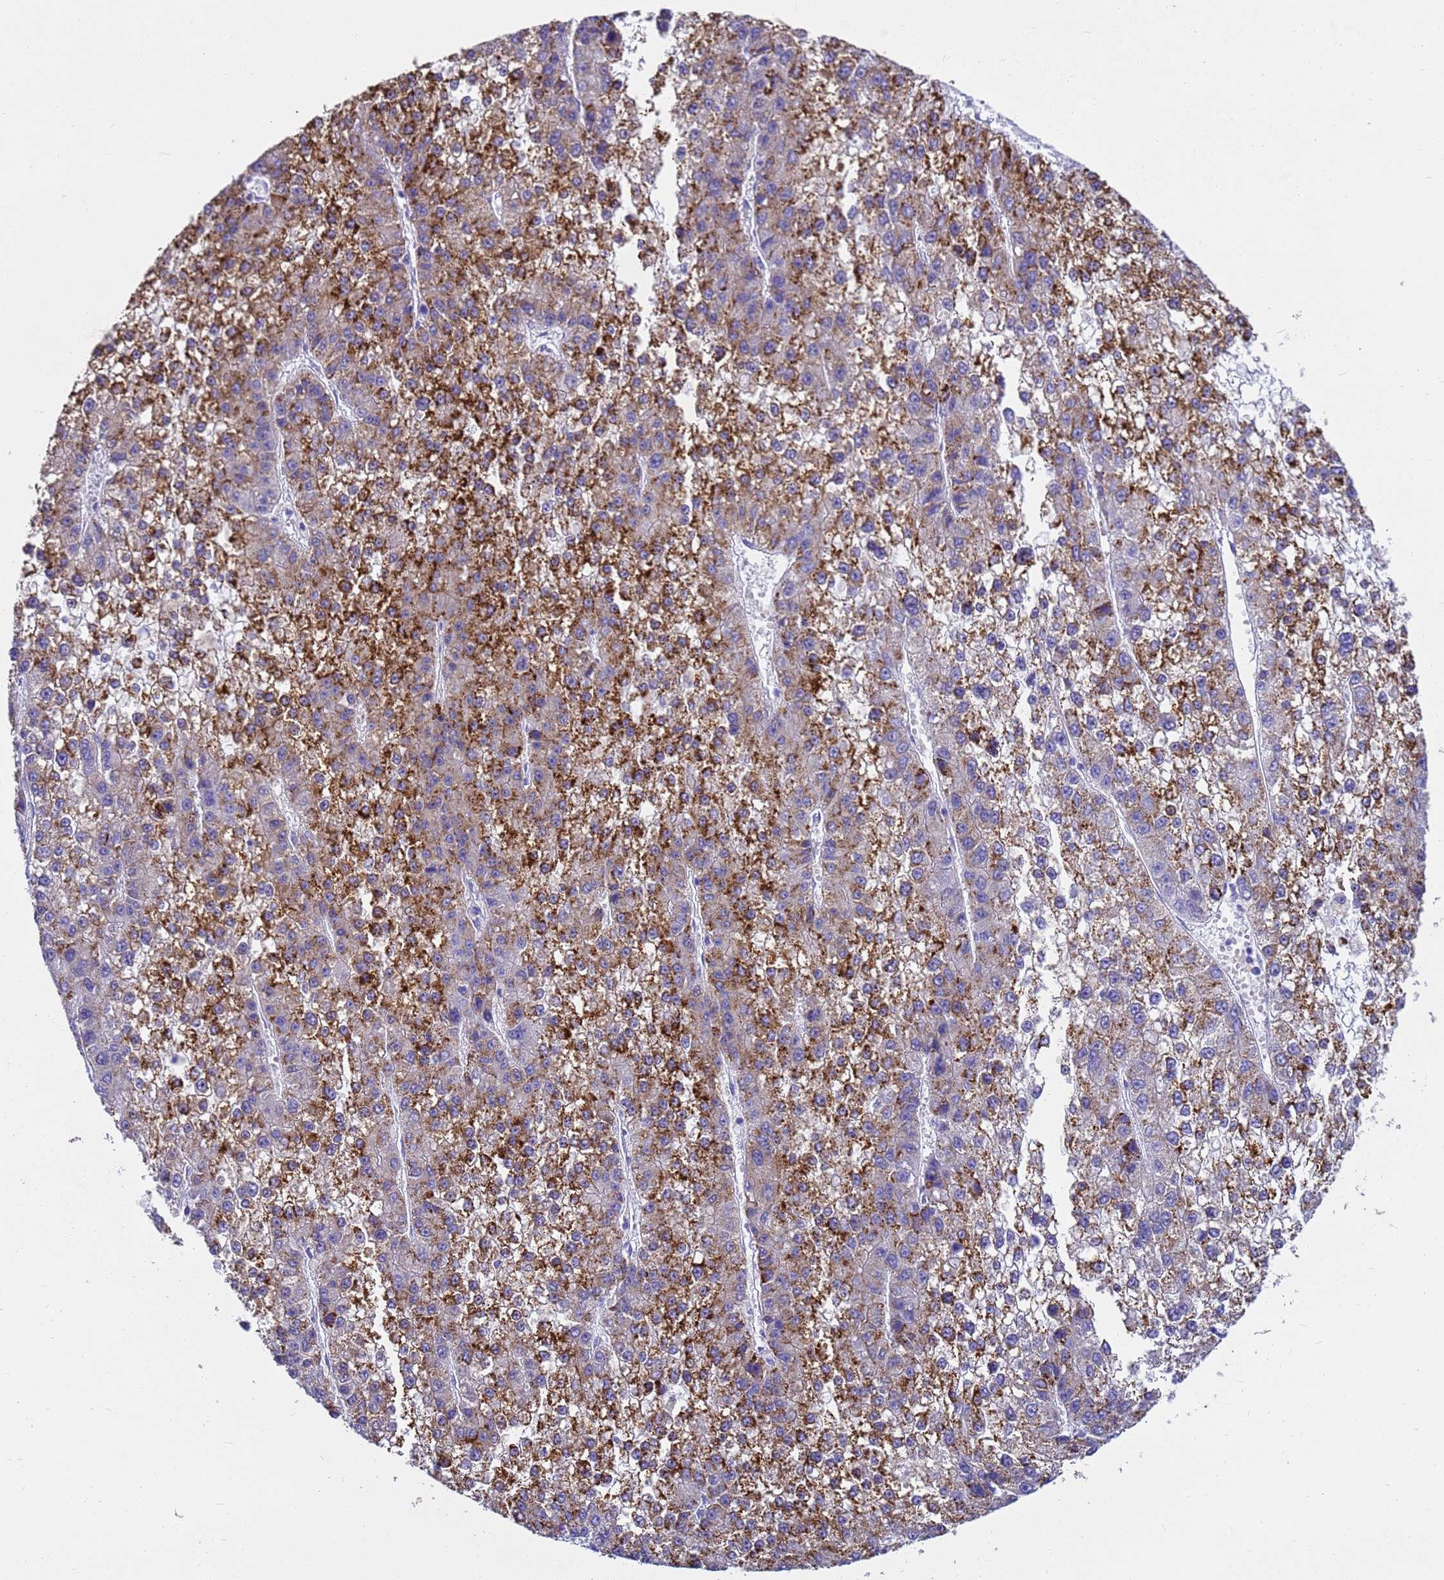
{"staining": {"intensity": "strong", "quantity": "25%-75%", "location": "cytoplasmic/membranous"}, "tissue": "liver cancer", "cell_type": "Tumor cells", "image_type": "cancer", "snomed": [{"axis": "morphology", "description": "Carcinoma, Hepatocellular, NOS"}, {"axis": "topography", "description": "Liver"}], "caption": "Protein expression analysis of human liver cancer reveals strong cytoplasmic/membranous expression in about 25%-75% of tumor cells.", "gene": "MS4A13", "patient": {"sex": "female", "age": 73}}